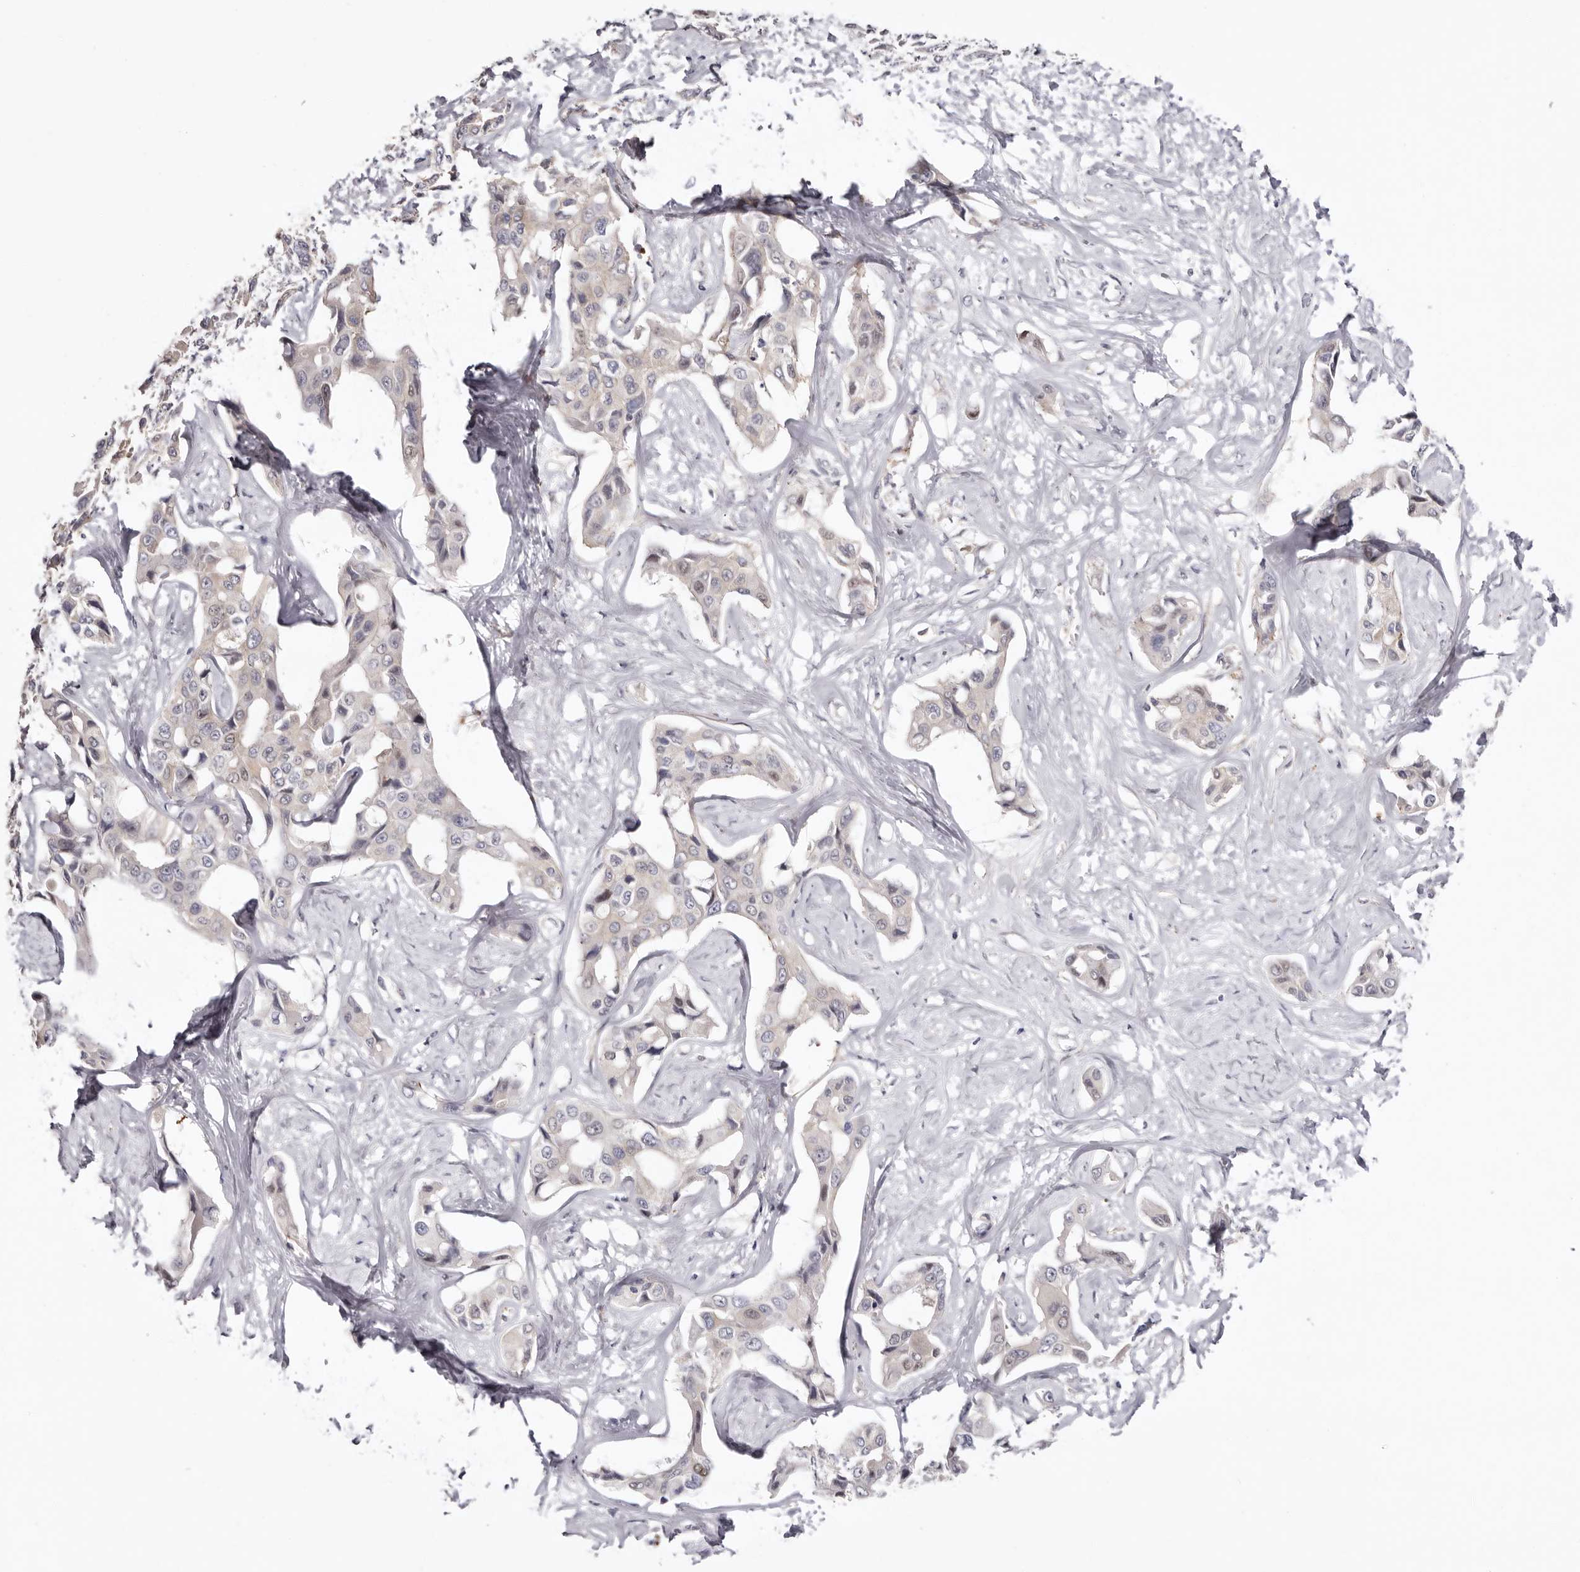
{"staining": {"intensity": "negative", "quantity": "none", "location": "none"}, "tissue": "liver cancer", "cell_type": "Tumor cells", "image_type": "cancer", "snomed": [{"axis": "morphology", "description": "Cholangiocarcinoma"}, {"axis": "topography", "description": "Liver"}], "caption": "High magnification brightfield microscopy of liver cholangiocarcinoma stained with DAB (3,3'-diaminobenzidine) (brown) and counterstained with hematoxylin (blue): tumor cells show no significant staining.", "gene": "LMLN", "patient": {"sex": "male", "age": 59}}